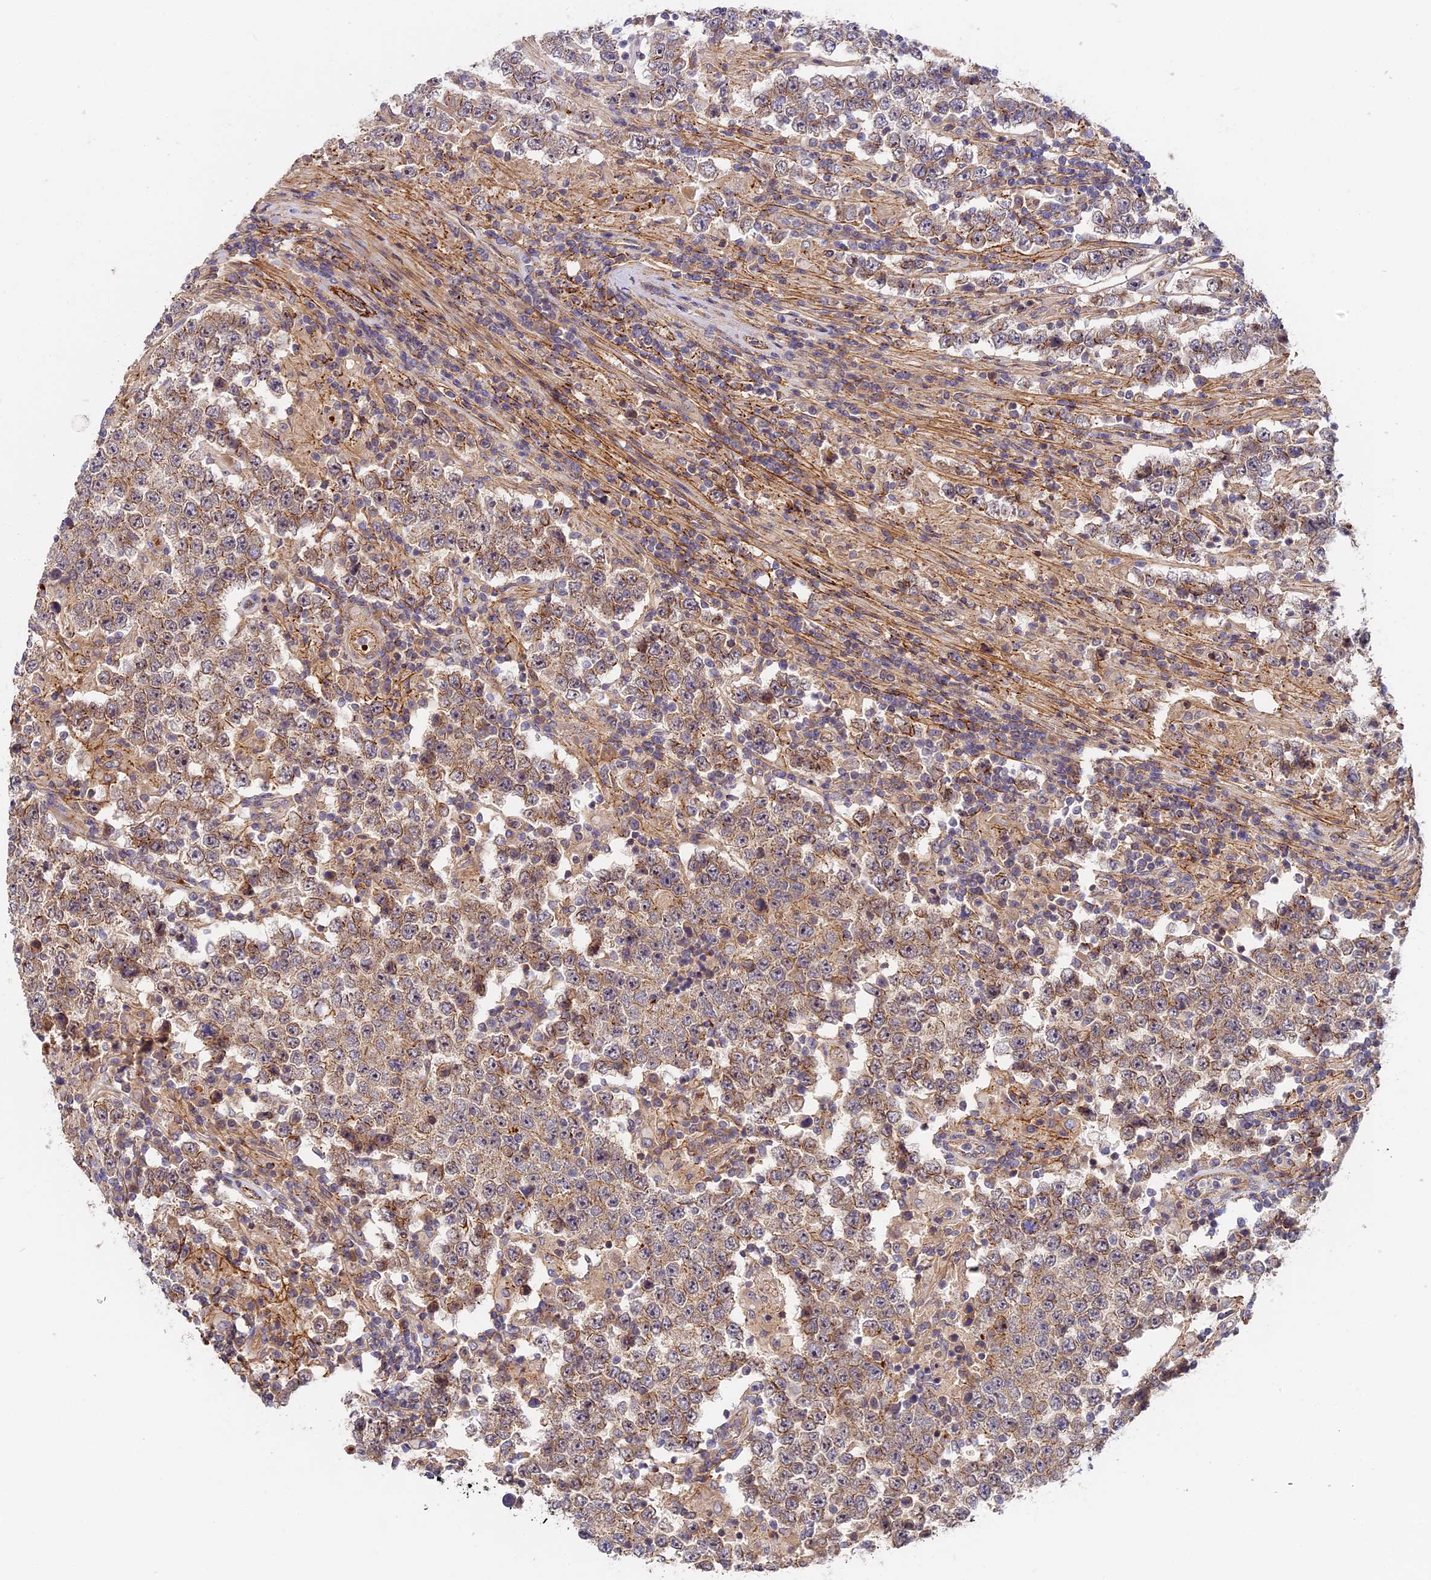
{"staining": {"intensity": "weak", "quantity": "25%-75%", "location": "cytoplasmic/membranous"}, "tissue": "testis cancer", "cell_type": "Tumor cells", "image_type": "cancer", "snomed": [{"axis": "morphology", "description": "Normal tissue, NOS"}, {"axis": "morphology", "description": "Urothelial carcinoma, High grade"}, {"axis": "morphology", "description": "Seminoma, NOS"}, {"axis": "morphology", "description": "Carcinoma, Embryonal, NOS"}, {"axis": "topography", "description": "Urinary bladder"}, {"axis": "topography", "description": "Testis"}], "caption": "Protein staining by immunohistochemistry (IHC) shows weak cytoplasmic/membranous expression in approximately 25%-75% of tumor cells in seminoma (testis).", "gene": "MISP3", "patient": {"sex": "male", "age": 41}}